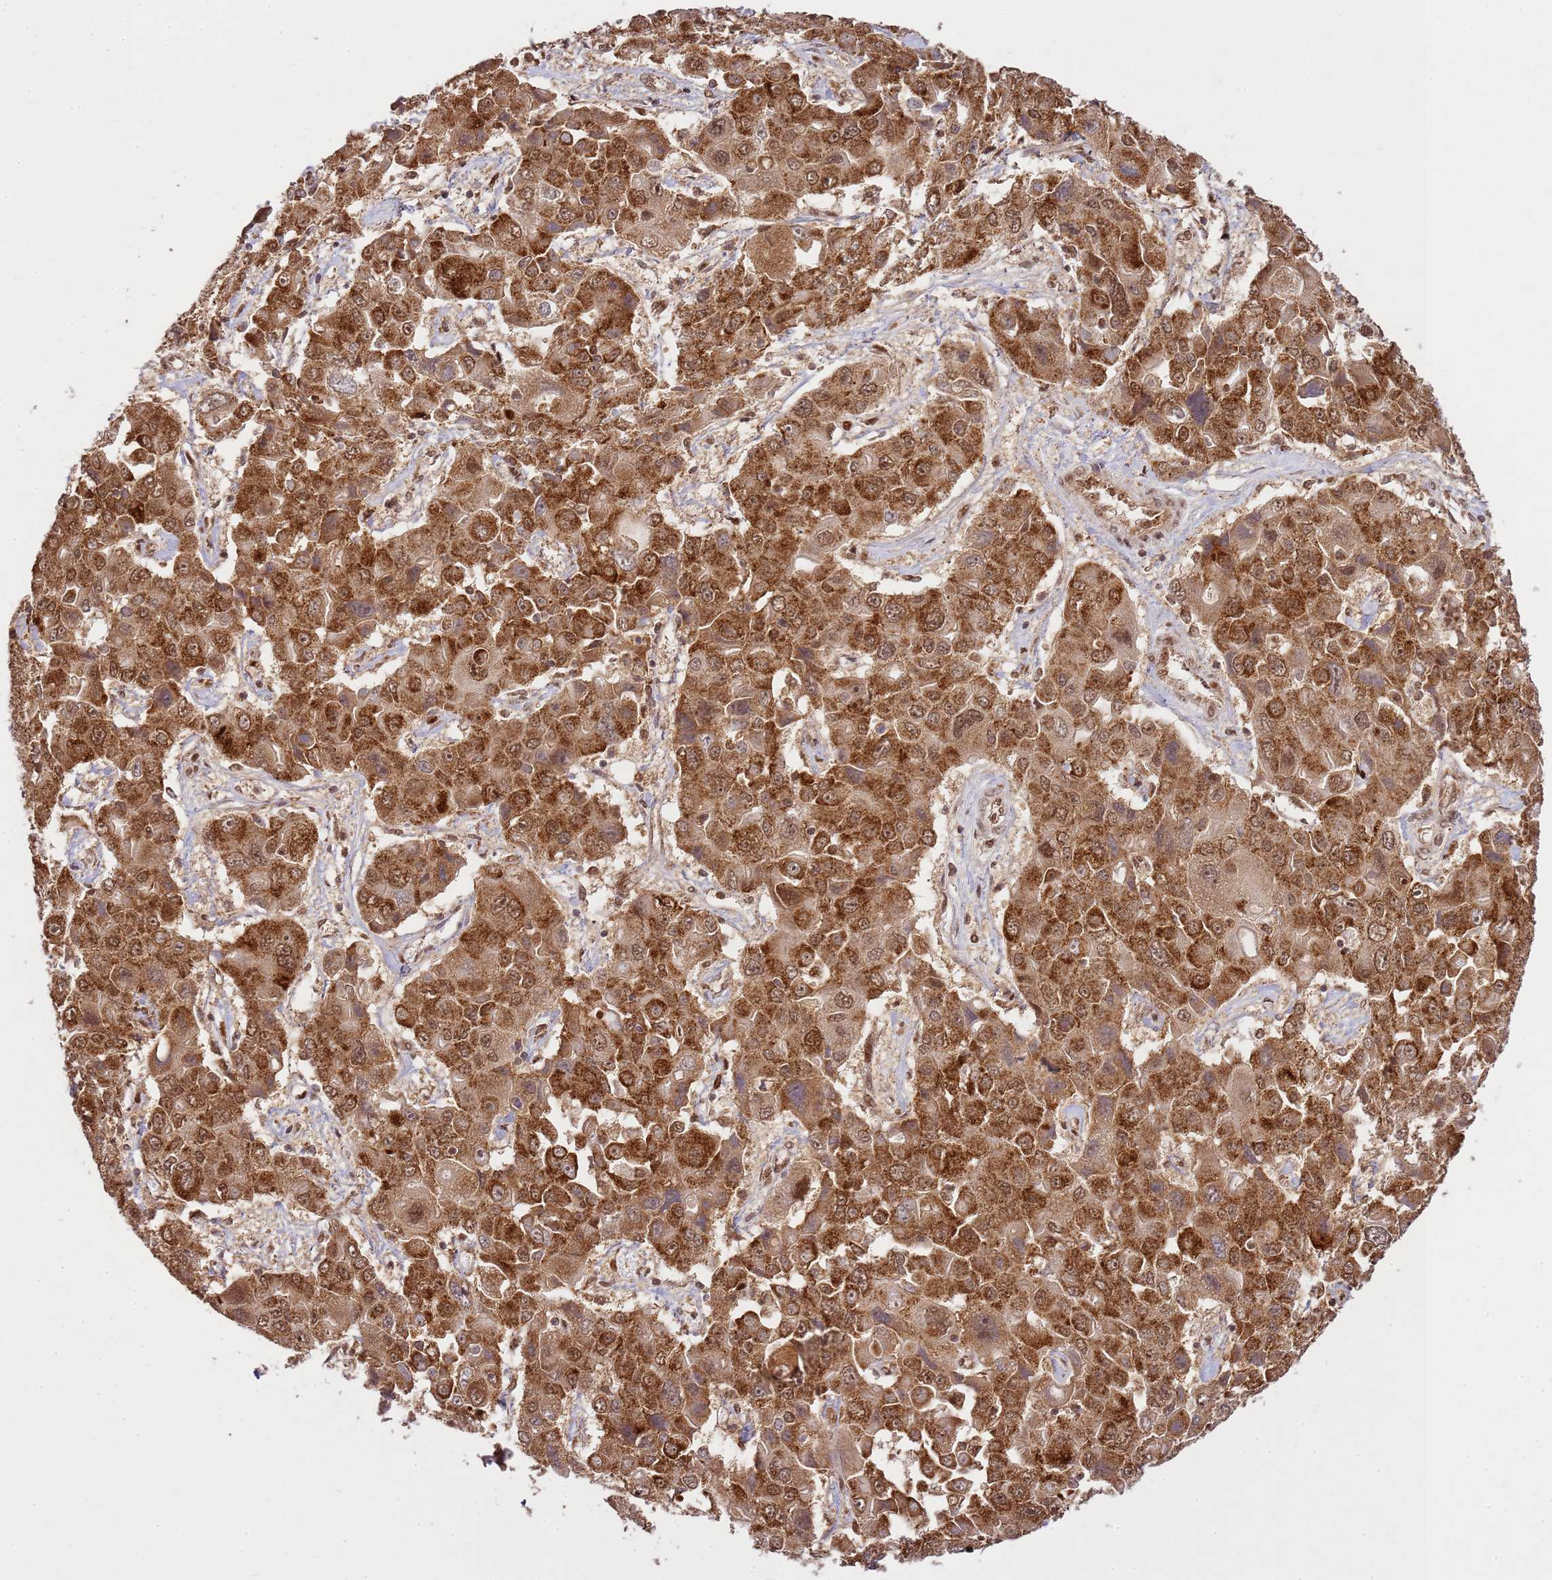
{"staining": {"intensity": "strong", "quantity": ">75%", "location": "cytoplasmic/membranous,nuclear"}, "tissue": "liver cancer", "cell_type": "Tumor cells", "image_type": "cancer", "snomed": [{"axis": "morphology", "description": "Cholangiocarcinoma"}, {"axis": "topography", "description": "Liver"}], "caption": "This micrograph displays immunohistochemistry staining of liver cancer (cholangiocarcinoma), with high strong cytoplasmic/membranous and nuclear positivity in approximately >75% of tumor cells.", "gene": "PEX14", "patient": {"sex": "male", "age": 67}}